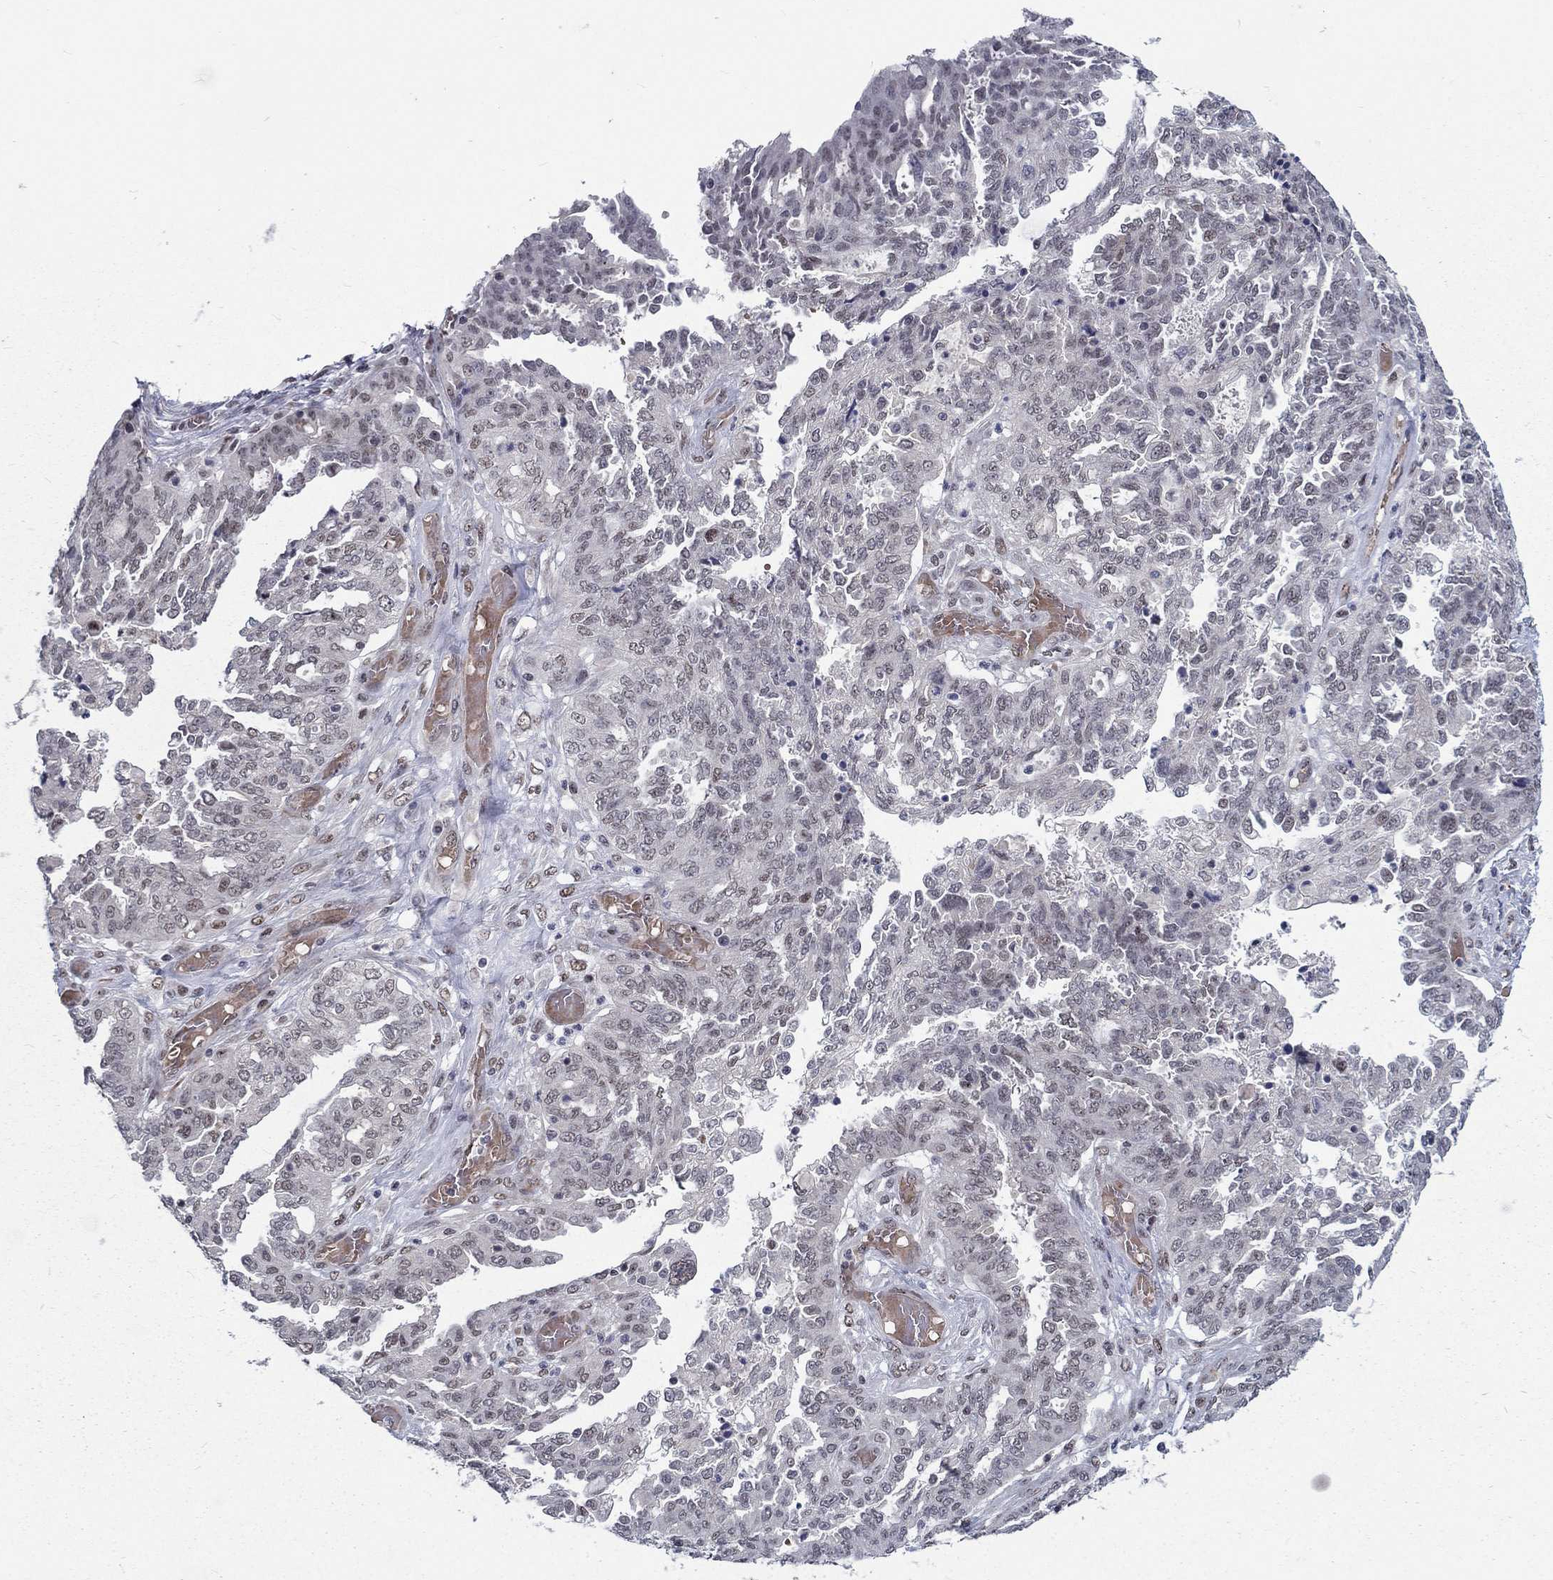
{"staining": {"intensity": "negative", "quantity": "none", "location": "none"}, "tissue": "ovarian cancer", "cell_type": "Tumor cells", "image_type": "cancer", "snomed": [{"axis": "morphology", "description": "Cystadenocarcinoma, serous, NOS"}, {"axis": "topography", "description": "Ovary"}], "caption": "Serous cystadenocarcinoma (ovarian) was stained to show a protein in brown. There is no significant staining in tumor cells.", "gene": "ZBED1", "patient": {"sex": "female", "age": 67}}